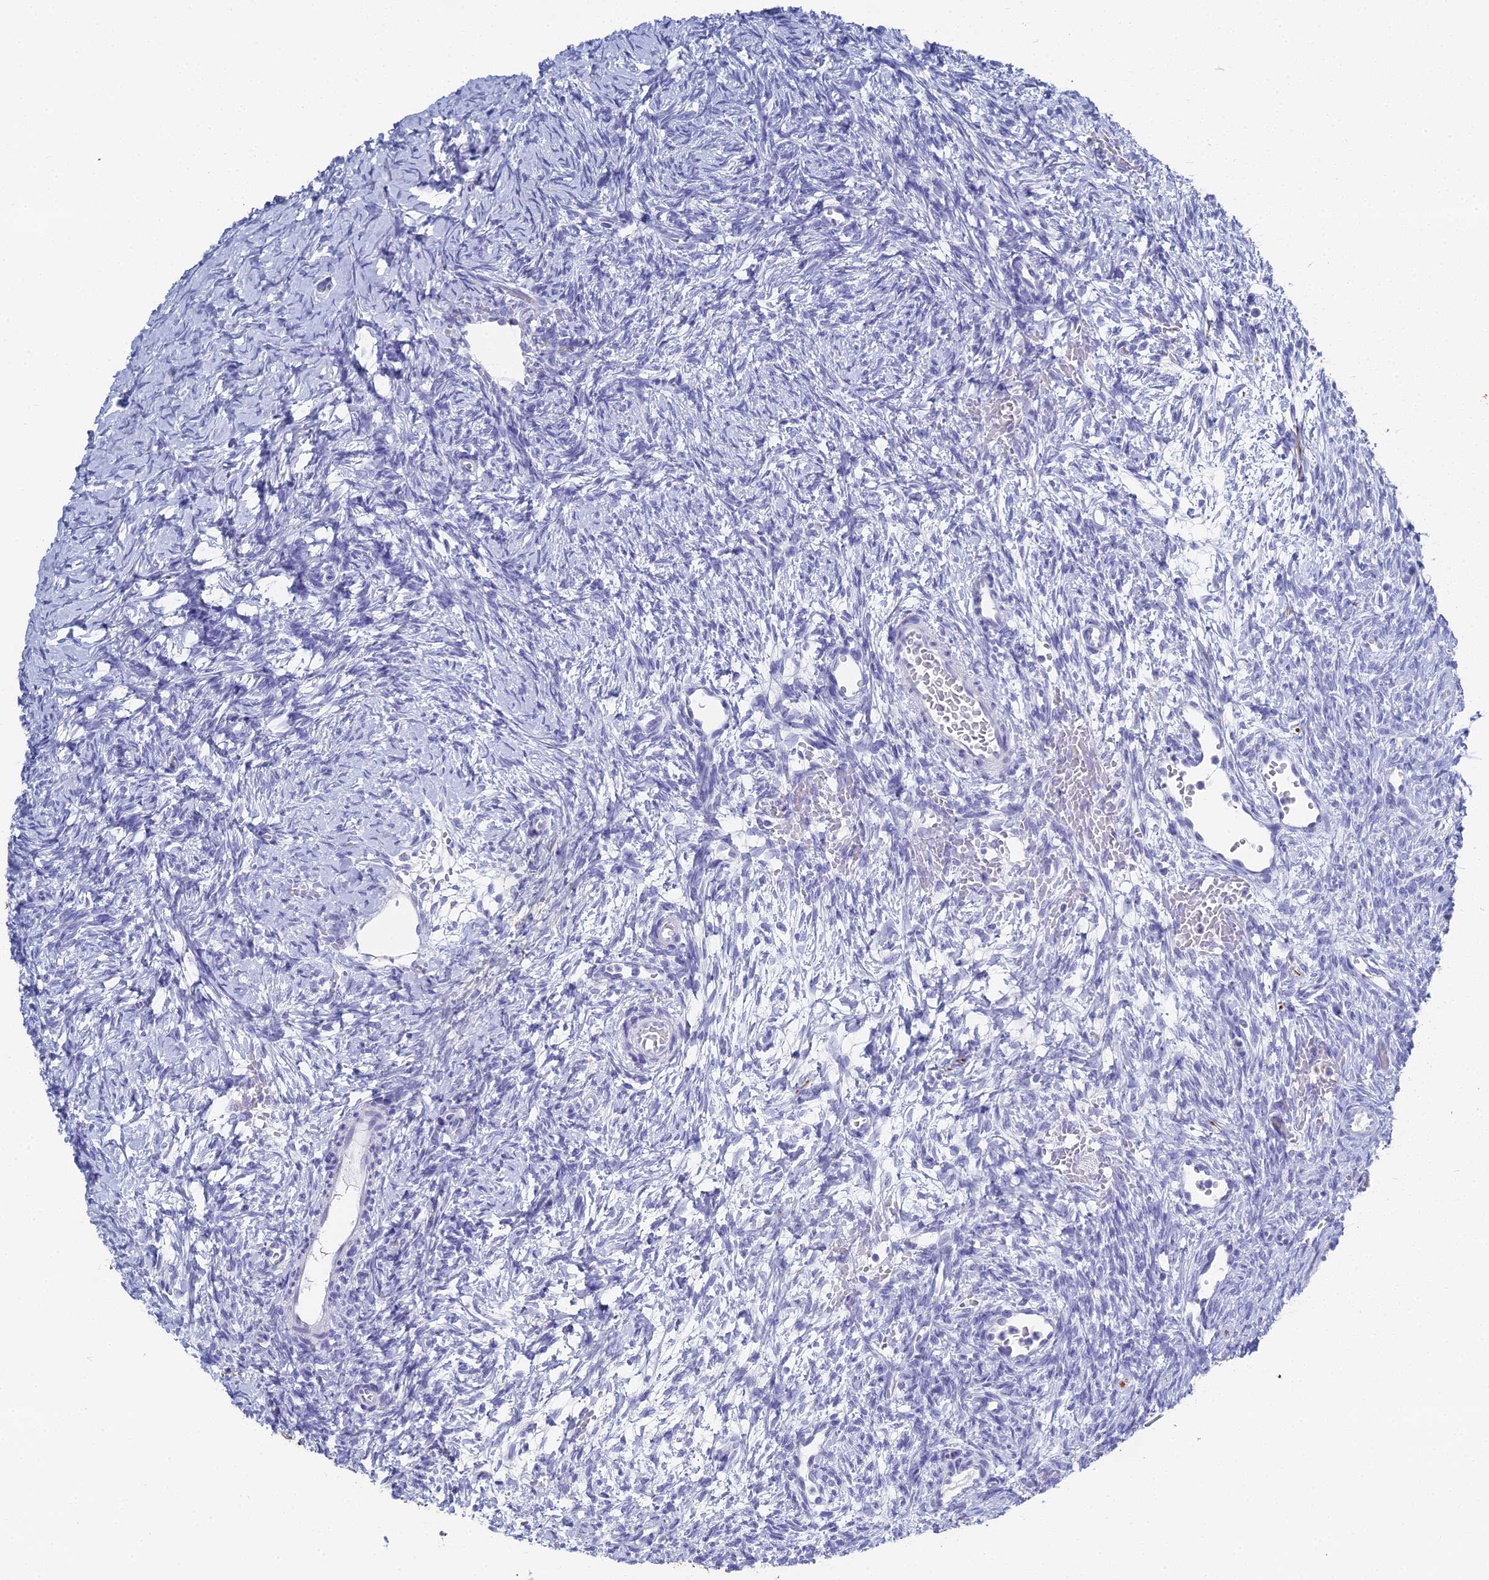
{"staining": {"intensity": "negative", "quantity": "none", "location": "none"}, "tissue": "ovary", "cell_type": "Follicle cells", "image_type": "normal", "snomed": [{"axis": "morphology", "description": "Normal tissue, NOS"}, {"axis": "topography", "description": "Ovary"}], "caption": "High power microscopy micrograph of an immunohistochemistry image of normal ovary, revealing no significant positivity in follicle cells. (Immunohistochemistry (ihc), brightfield microscopy, high magnification).", "gene": "ALPP", "patient": {"sex": "female", "age": 39}}